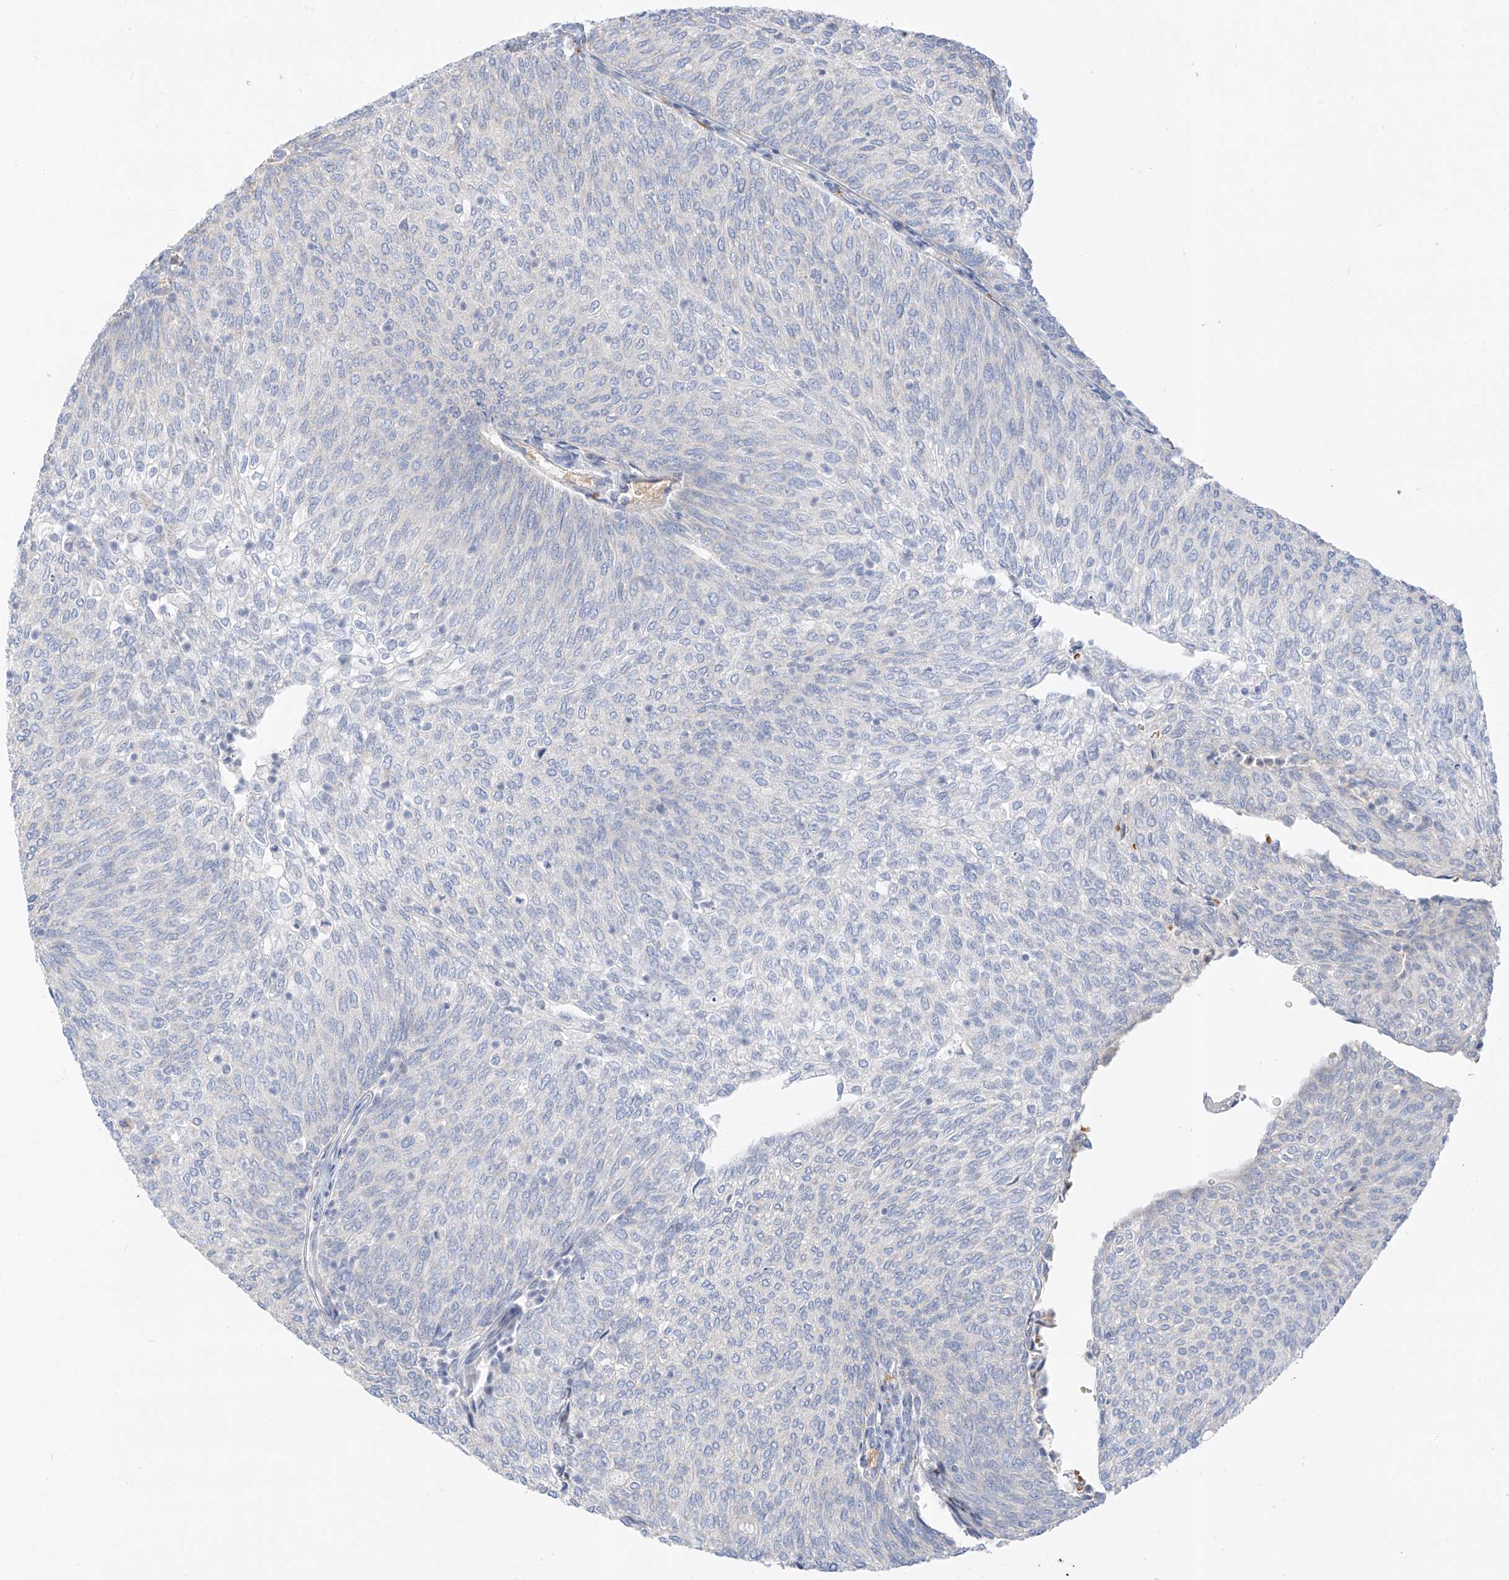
{"staining": {"intensity": "negative", "quantity": "none", "location": "none"}, "tissue": "urothelial cancer", "cell_type": "Tumor cells", "image_type": "cancer", "snomed": [{"axis": "morphology", "description": "Urothelial carcinoma, Low grade"}, {"axis": "topography", "description": "Urinary bladder"}], "caption": "DAB immunohistochemical staining of human low-grade urothelial carcinoma displays no significant positivity in tumor cells. (DAB IHC with hematoxylin counter stain).", "gene": "PGC", "patient": {"sex": "female", "age": 79}}